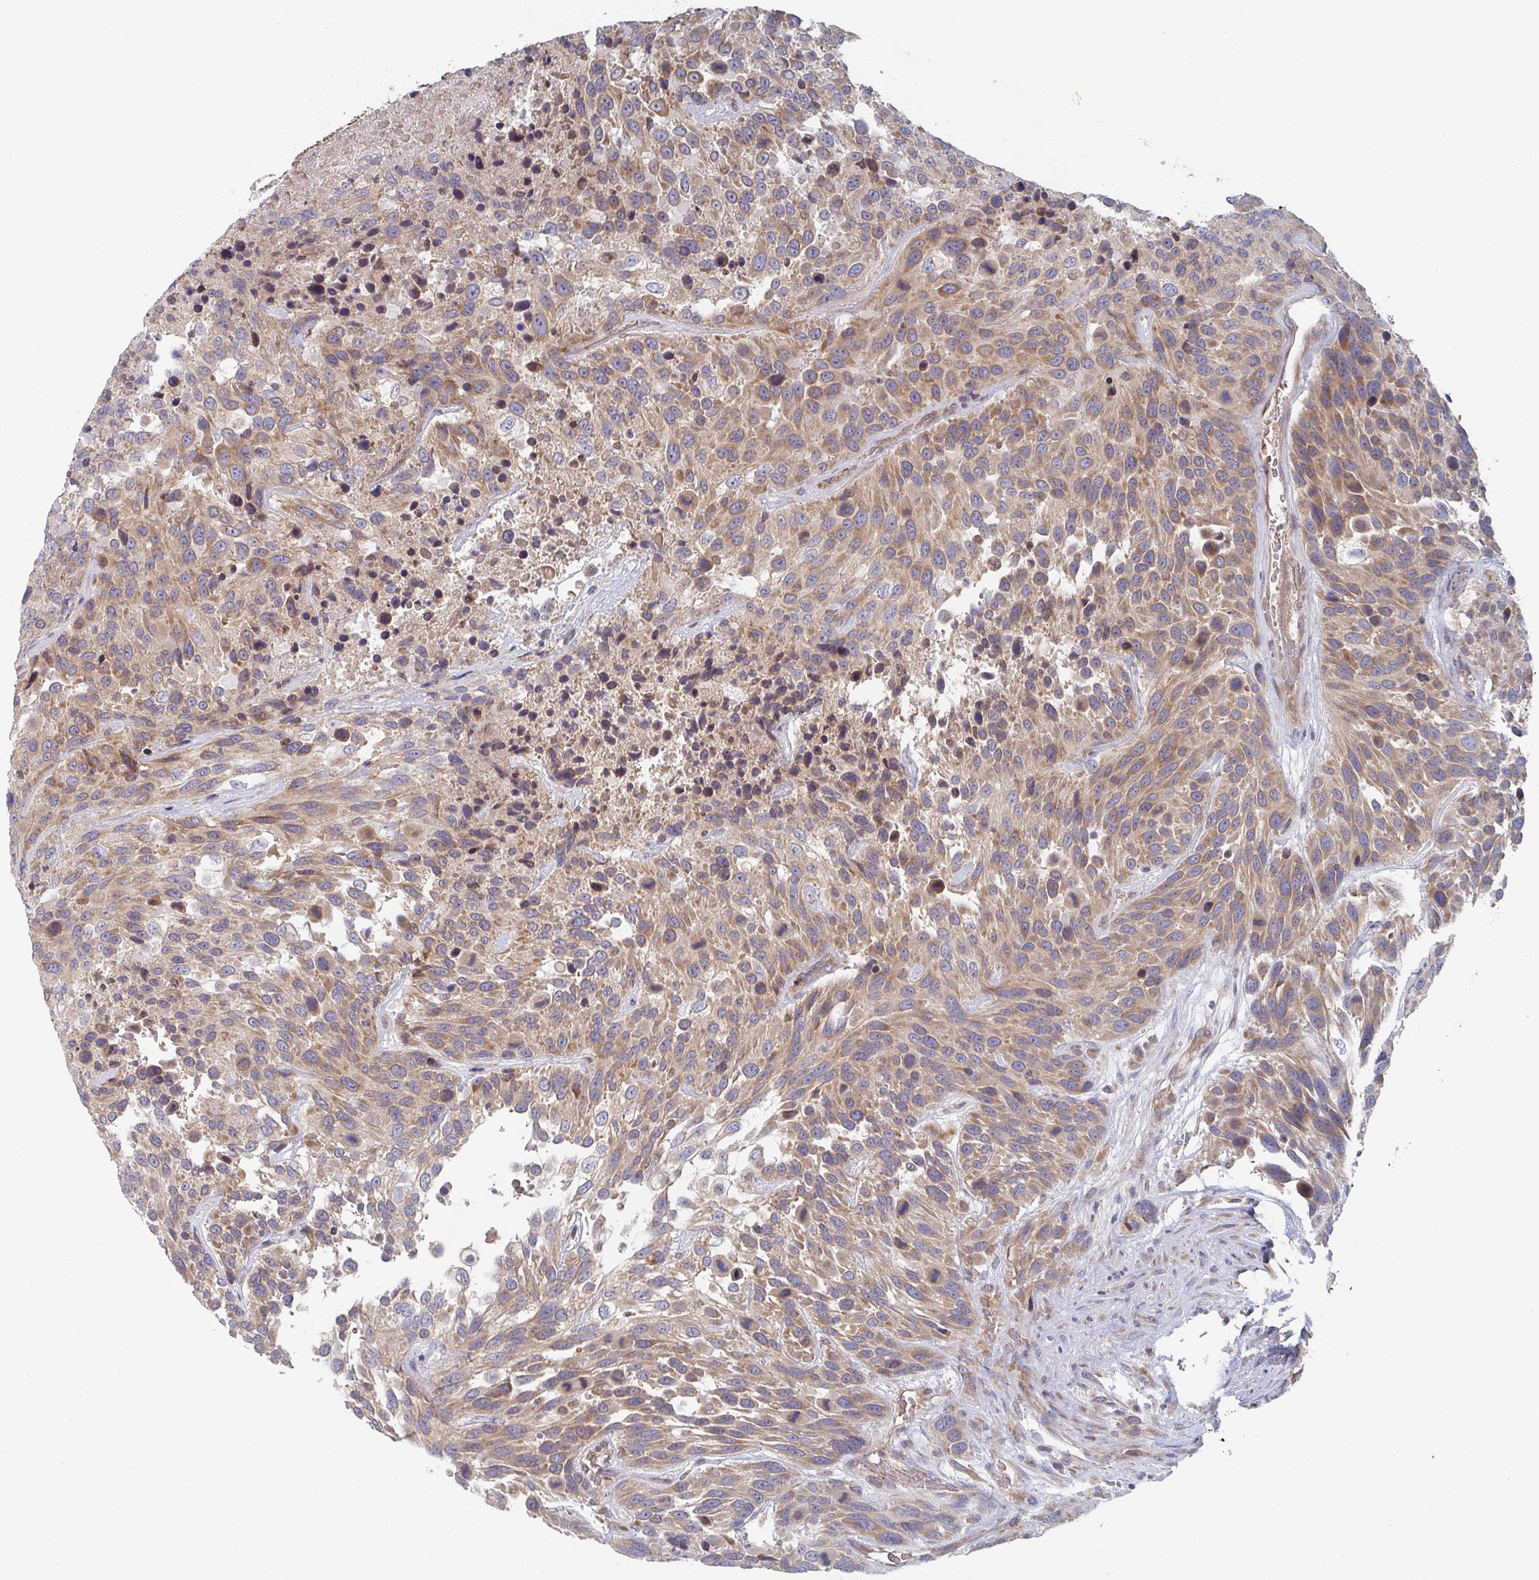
{"staining": {"intensity": "moderate", "quantity": ">75%", "location": "cytoplasmic/membranous"}, "tissue": "urothelial cancer", "cell_type": "Tumor cells", "image_type": "cancer", "snomed": [{"axis": "morphology", "description": "Urothelial carcinoma, High grade"}, {"axis": "topography", "description": "Urinary bladder"}], "caption": "Approximately >75% of tumor cells in urothelial cancer reveal moderate cytoplasmic/membranous protein positivity as visualized by brown immunohistochemical staining.", "gene": "ELOVL1", "patient": {"sex": "female", "age": 70}}